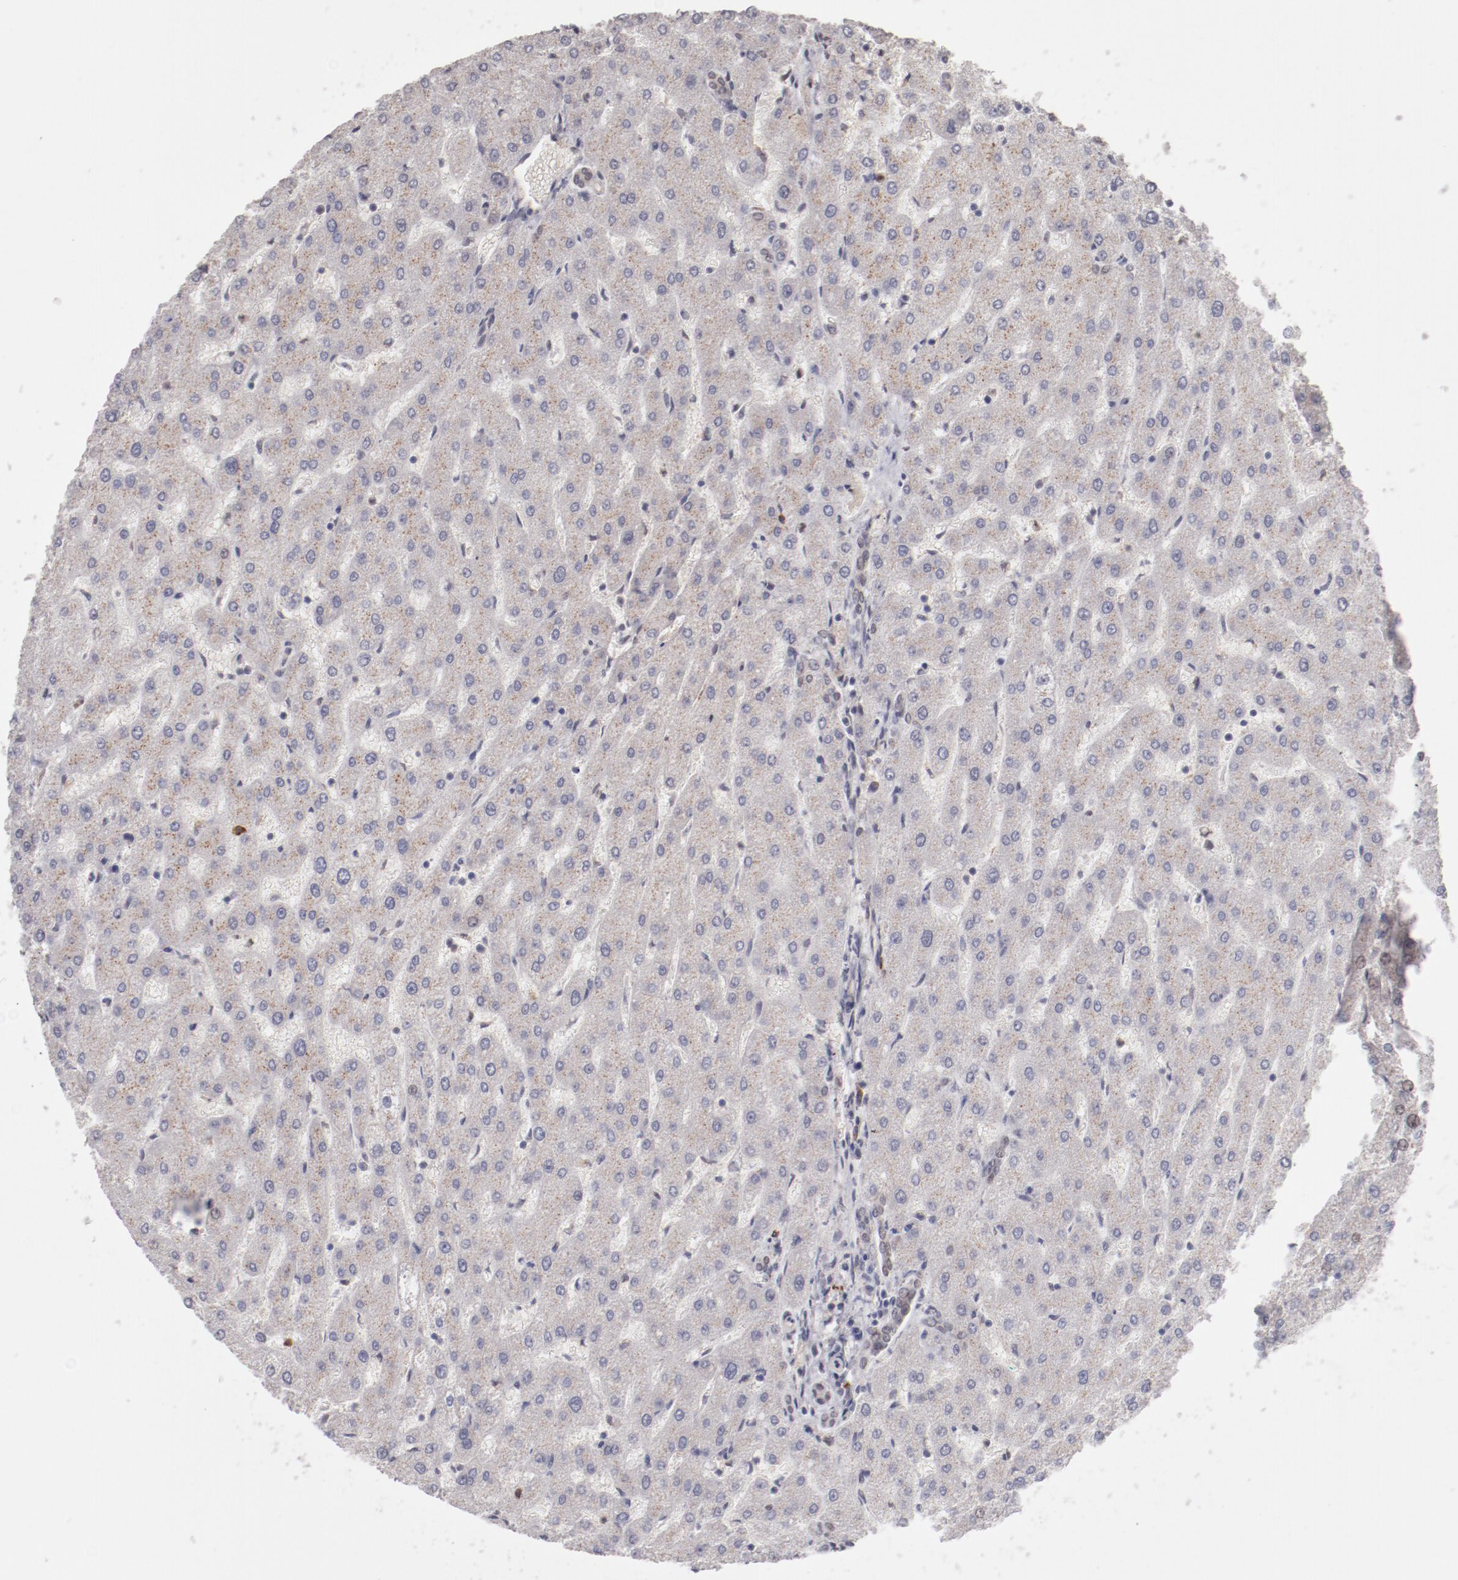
{"staining": {"intensity": "weak", "quantity": "25%-75%", "location": "nuclear"}, "tissue": "liver", "cell_type": "Cholangiocytes", "image_type": "normal", "snomed": [{"axis": "morphology", "description": "Normal tissue, NOS"}, {"axis": "topography", "description": "Liver"}], "caption": "Unremarkable liver was stained to show a protein in brown. There is low levels of weak nuclear positivity in approximately 25%-75% of cholangiocytes.", "gene": "NFE2", "patient": {"sex": "male", "age": 67}}